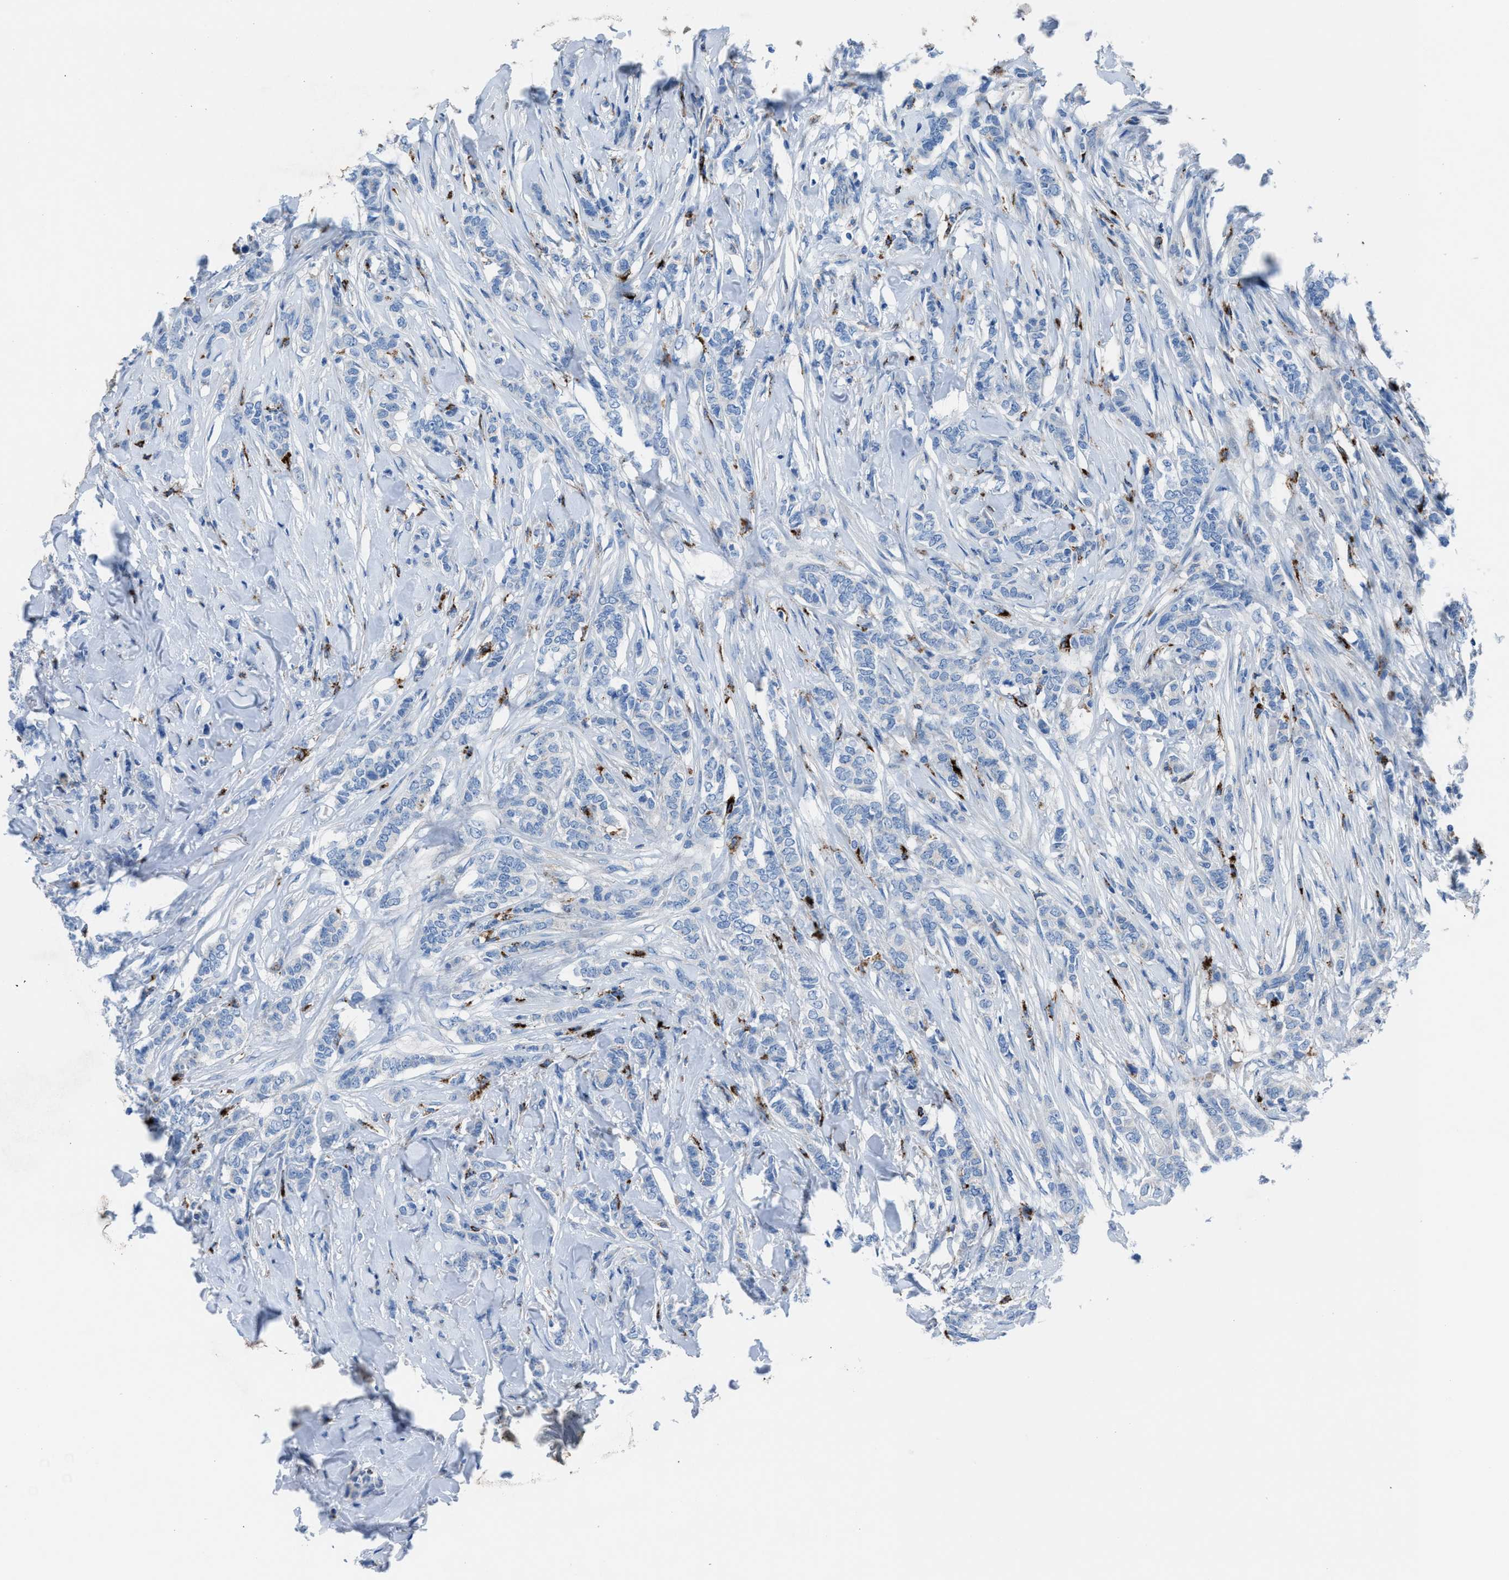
{"staining": {"intensity": "negative", "quantity": "none", "location": "none"}, "tissue": "breast cancer", "cell_type": "Tumor cells", "image_type": "cancer", "snomed": [{"axis": "morphology", "description": "Lobular carcinoma"}, {"axis": "topography", "description": "Skin"}, {"axis": "topography", "description": "Breast"}], "caption": "Breast cancer stained for a protein using immunohistochemistry (IHC) reveals no positivity tumor cells.", "gene": "CD1B", "patient": {"sex": "female", "age": 46}}